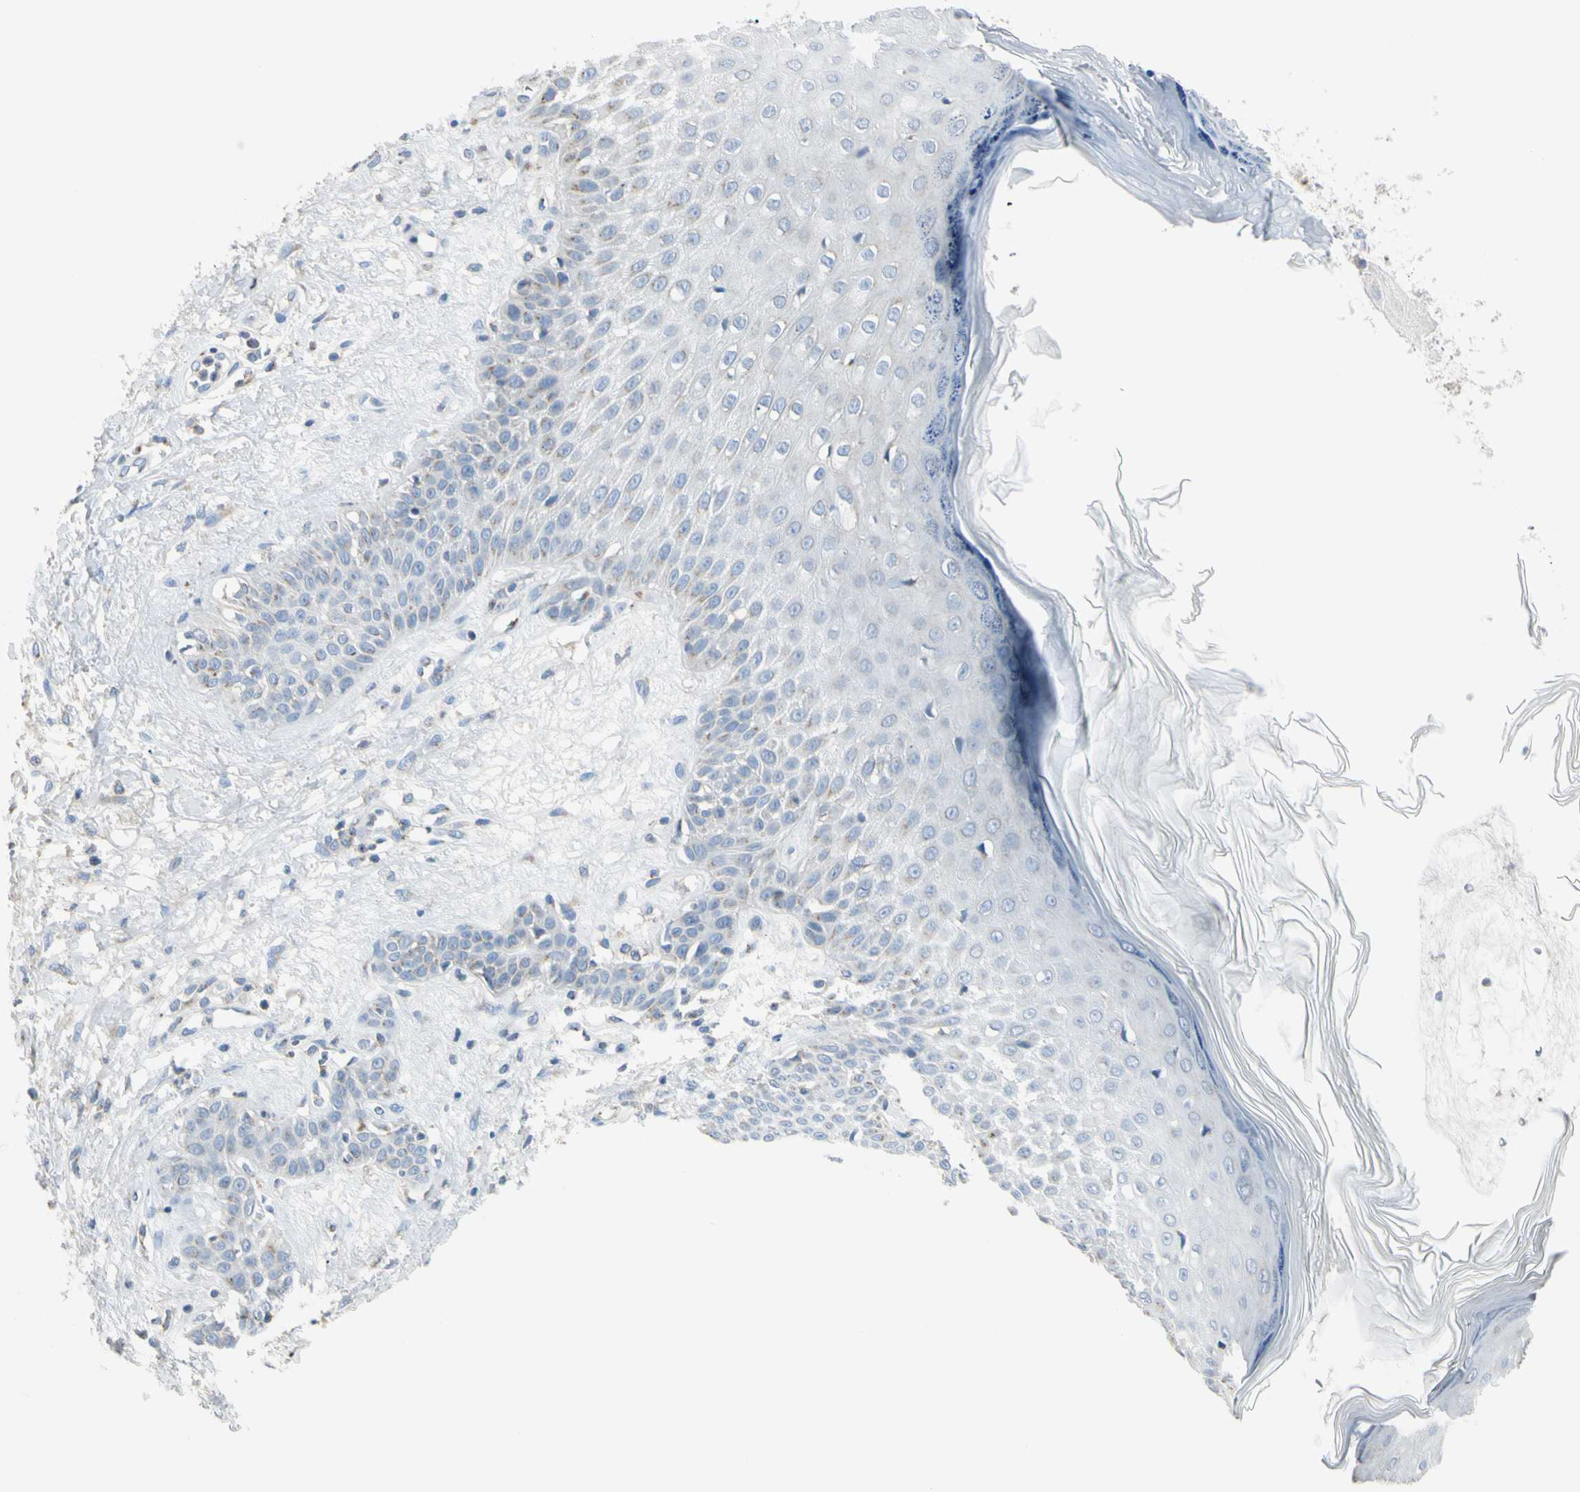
{"staining": {"intensity": "weak", "quantity": "<25%", "location": "cytoplasmic/membranous"}, "tissue": "skin cancer", "cell_type": "Tumor cells", "image_type": "cancer", "snomed": [{"axis": "morphology", "description": "Squamous cell carcinoma, NOS"}, {"axis": "topography", "description": "Skin"}], "caption": "High magnification brightfield microscopy of skin cancer stained with DAB (3,3'-diaminobenzidine) (brown) and counterstained with hematoxylin (blue): tumor cells show no significant staining.", "gene": "B4GALT3", "patient": {"sex": "female", "age": 78}}